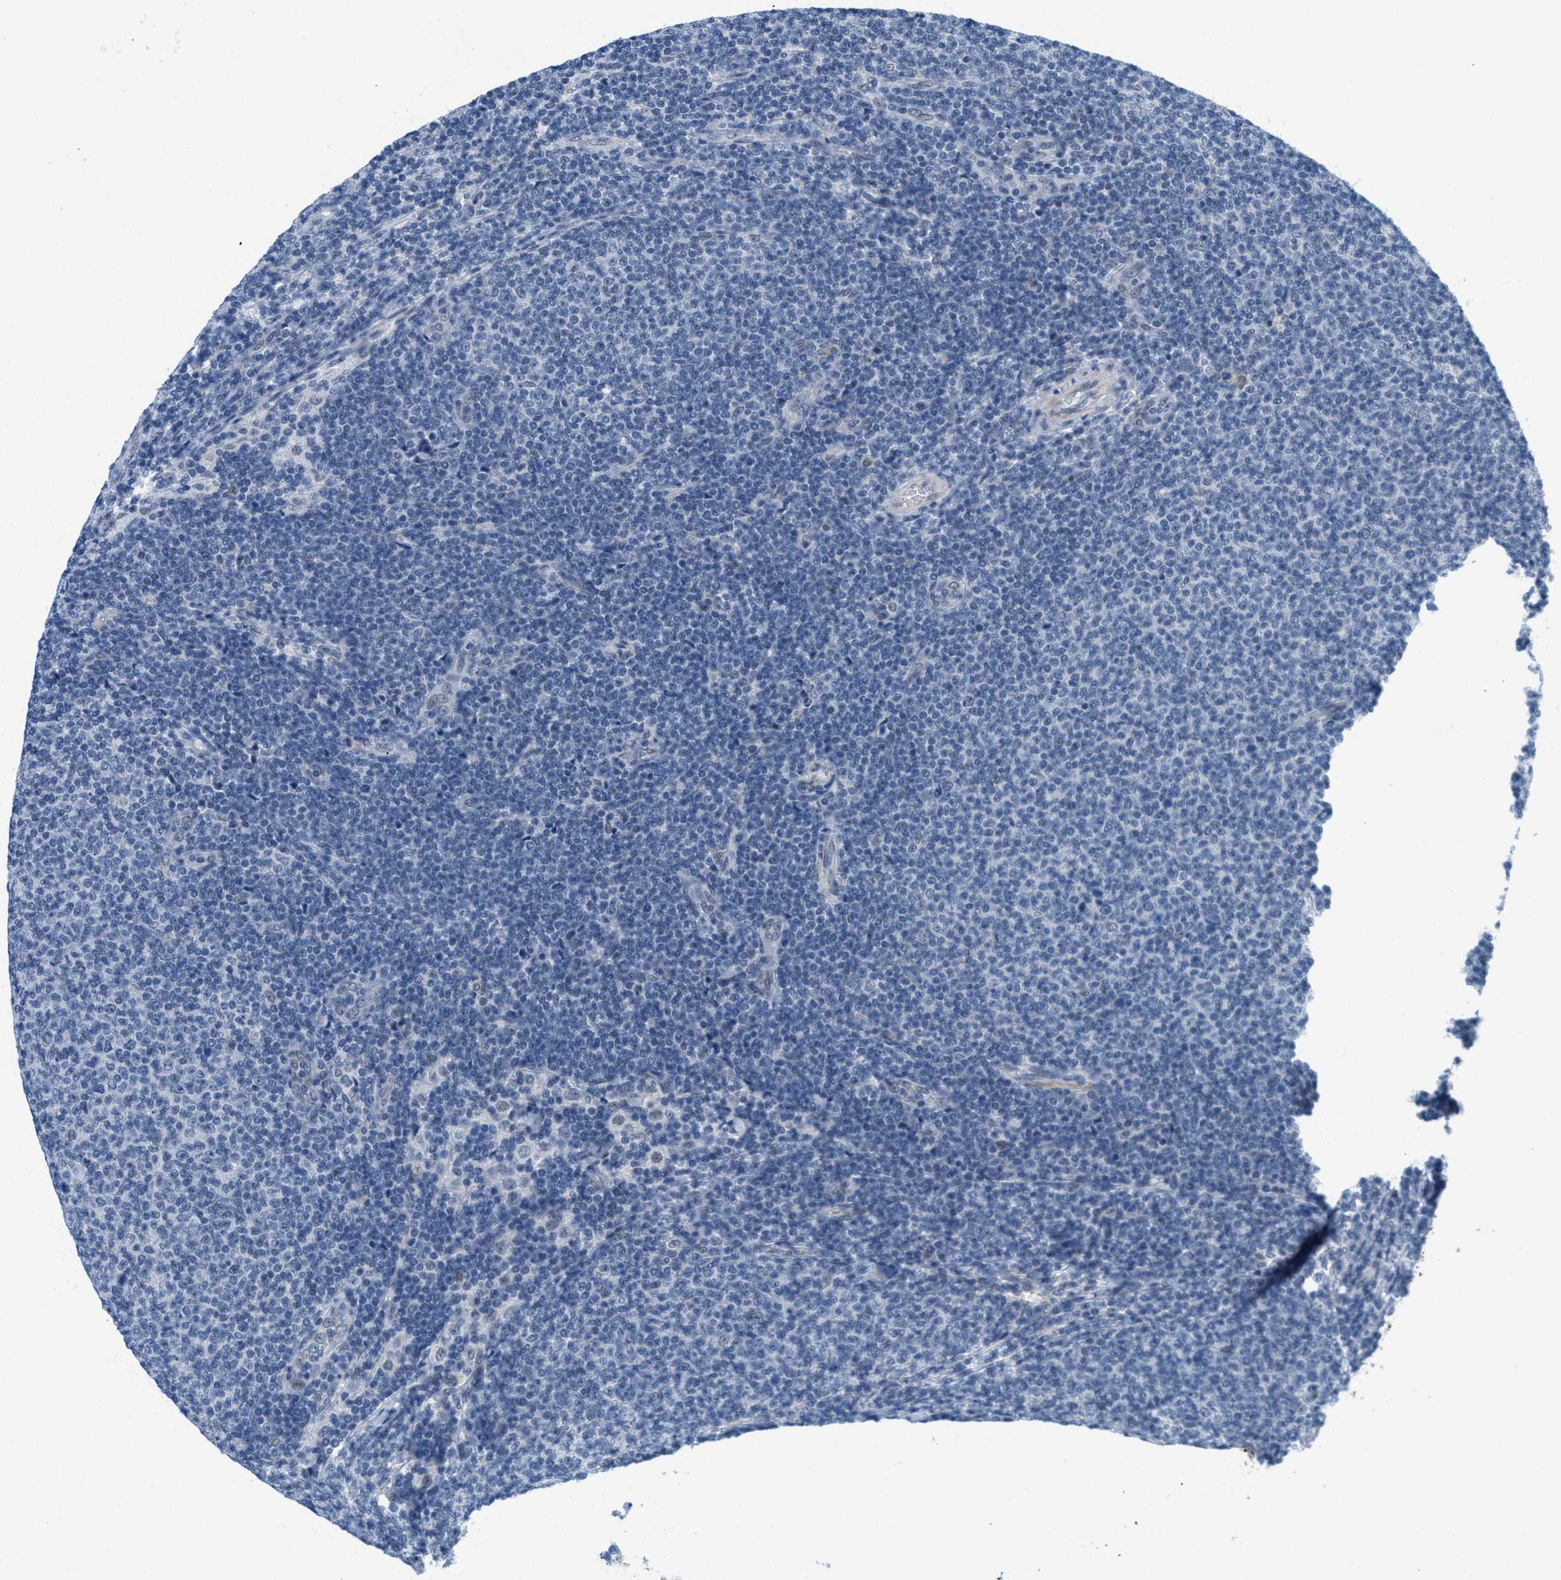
{"staining": {"intensity": "negative", "quantity": "none", "location": "none"}, "tissue": "lymphoma", "cell_type": "Tumor cells", "image_type": "cancer", "snomed": [{"axis": "morphology", "description": "Malignant lymphoma, non-Hodgkin's type, Low grade"}, {"axis": "topography", "description": "Lymph node"}], "caption": "An image of low-grade malignant lymphoma, non-Hodgkin's type stained for a protein shows no brown staining in tumor cells. Nuclei are stained in blue.", "gene": "HS3ST2", "patient": {"sex": "male", "age": 66}}